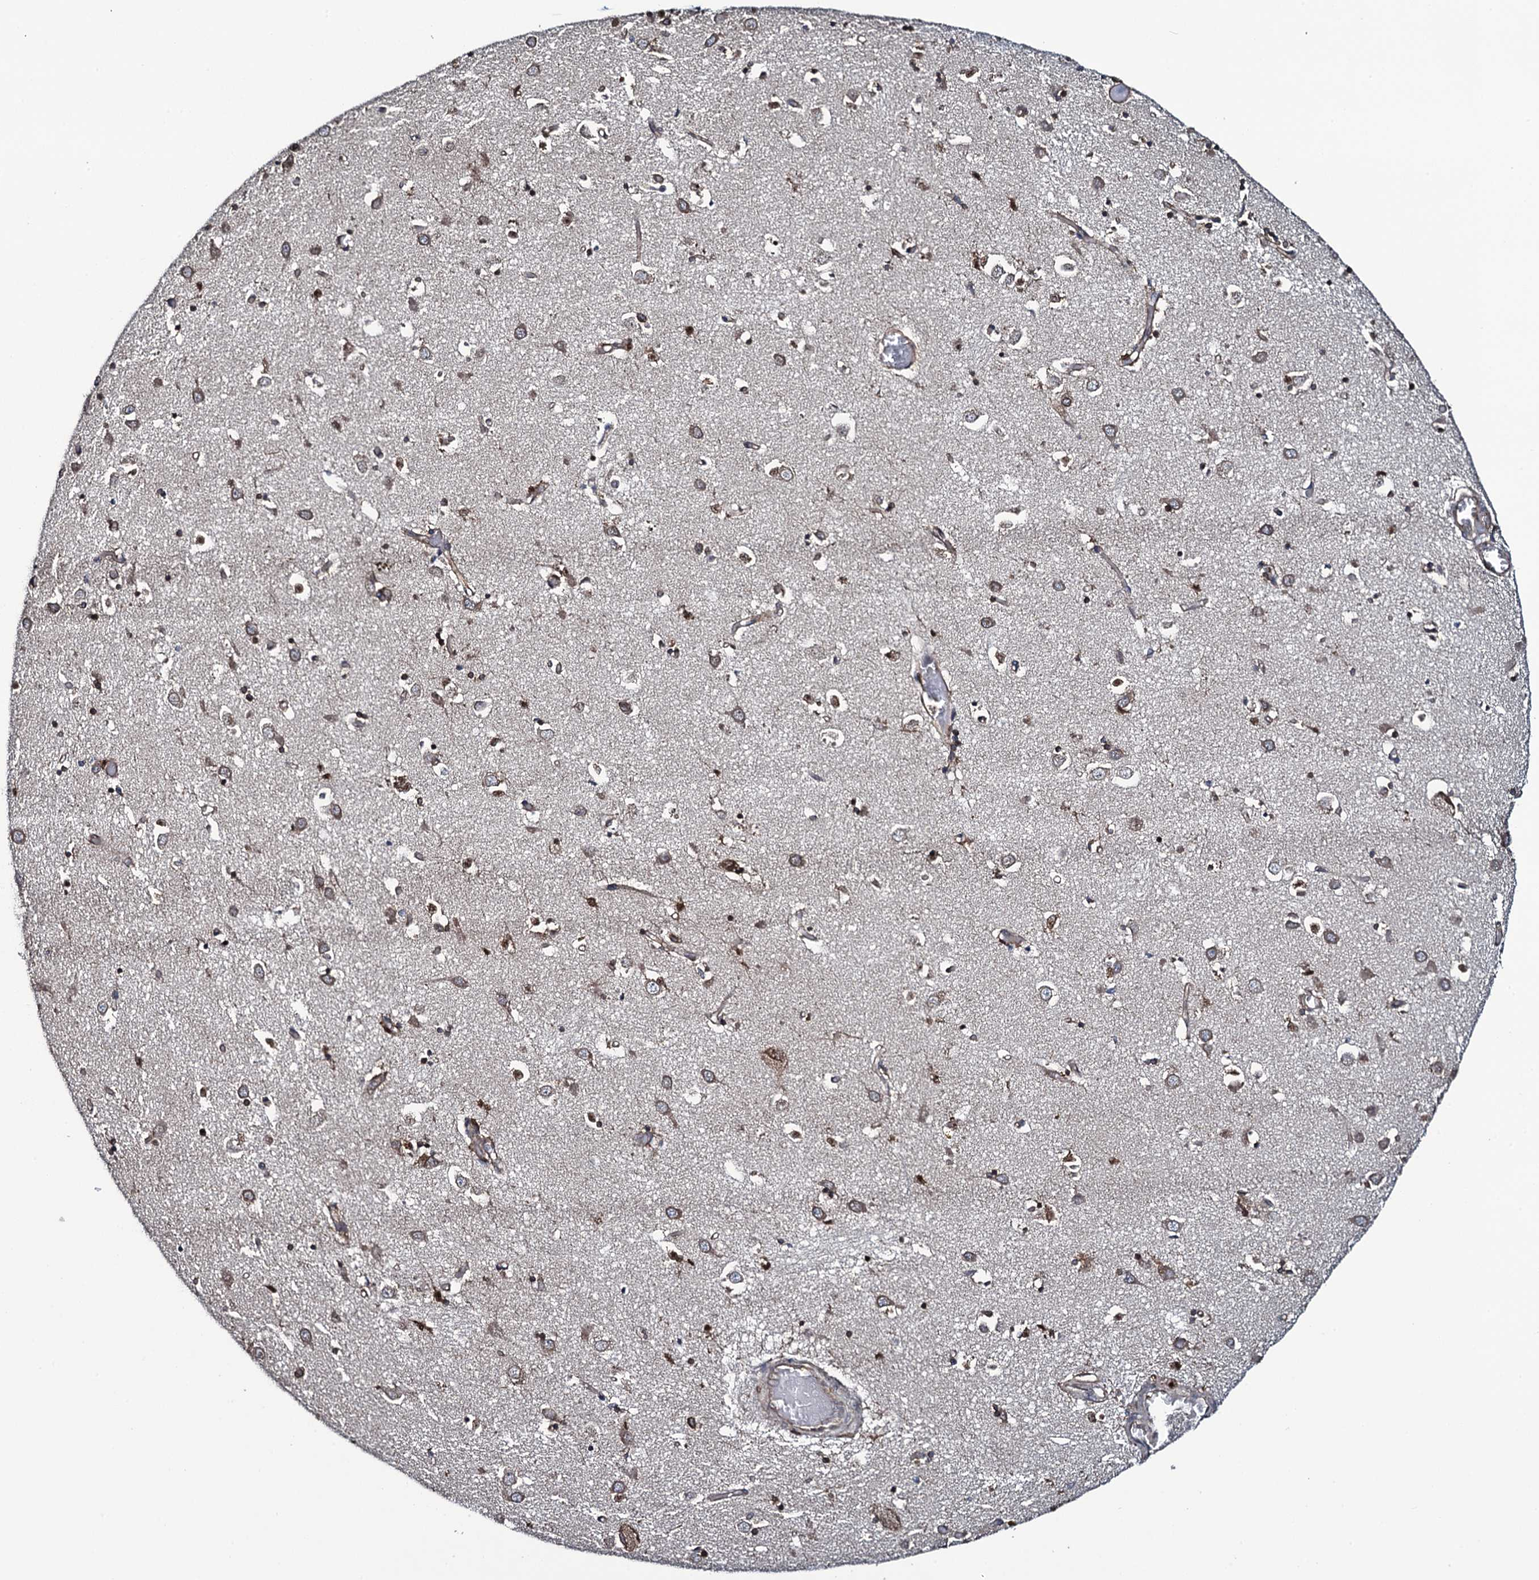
{"staining": {"intensity": "moderate", "quantity": "<25%", "location": "nuclear"}, "tissue": "caudate", "cell_type": "Glial cells", "image_type": "normal", "snomed": [{"axis": "morphology", "description": "Normal tissue, NOS"}, {"axis": "topography", "description": "Lateral ventricle wall"}], "caption": "Immunohistochemical staining of normal caudate demonstrates moderate nuclear protein expression in approximately <25% of glial cells.", "gene": "EVX2", "patient": {"sex": "male", "age": 70}}